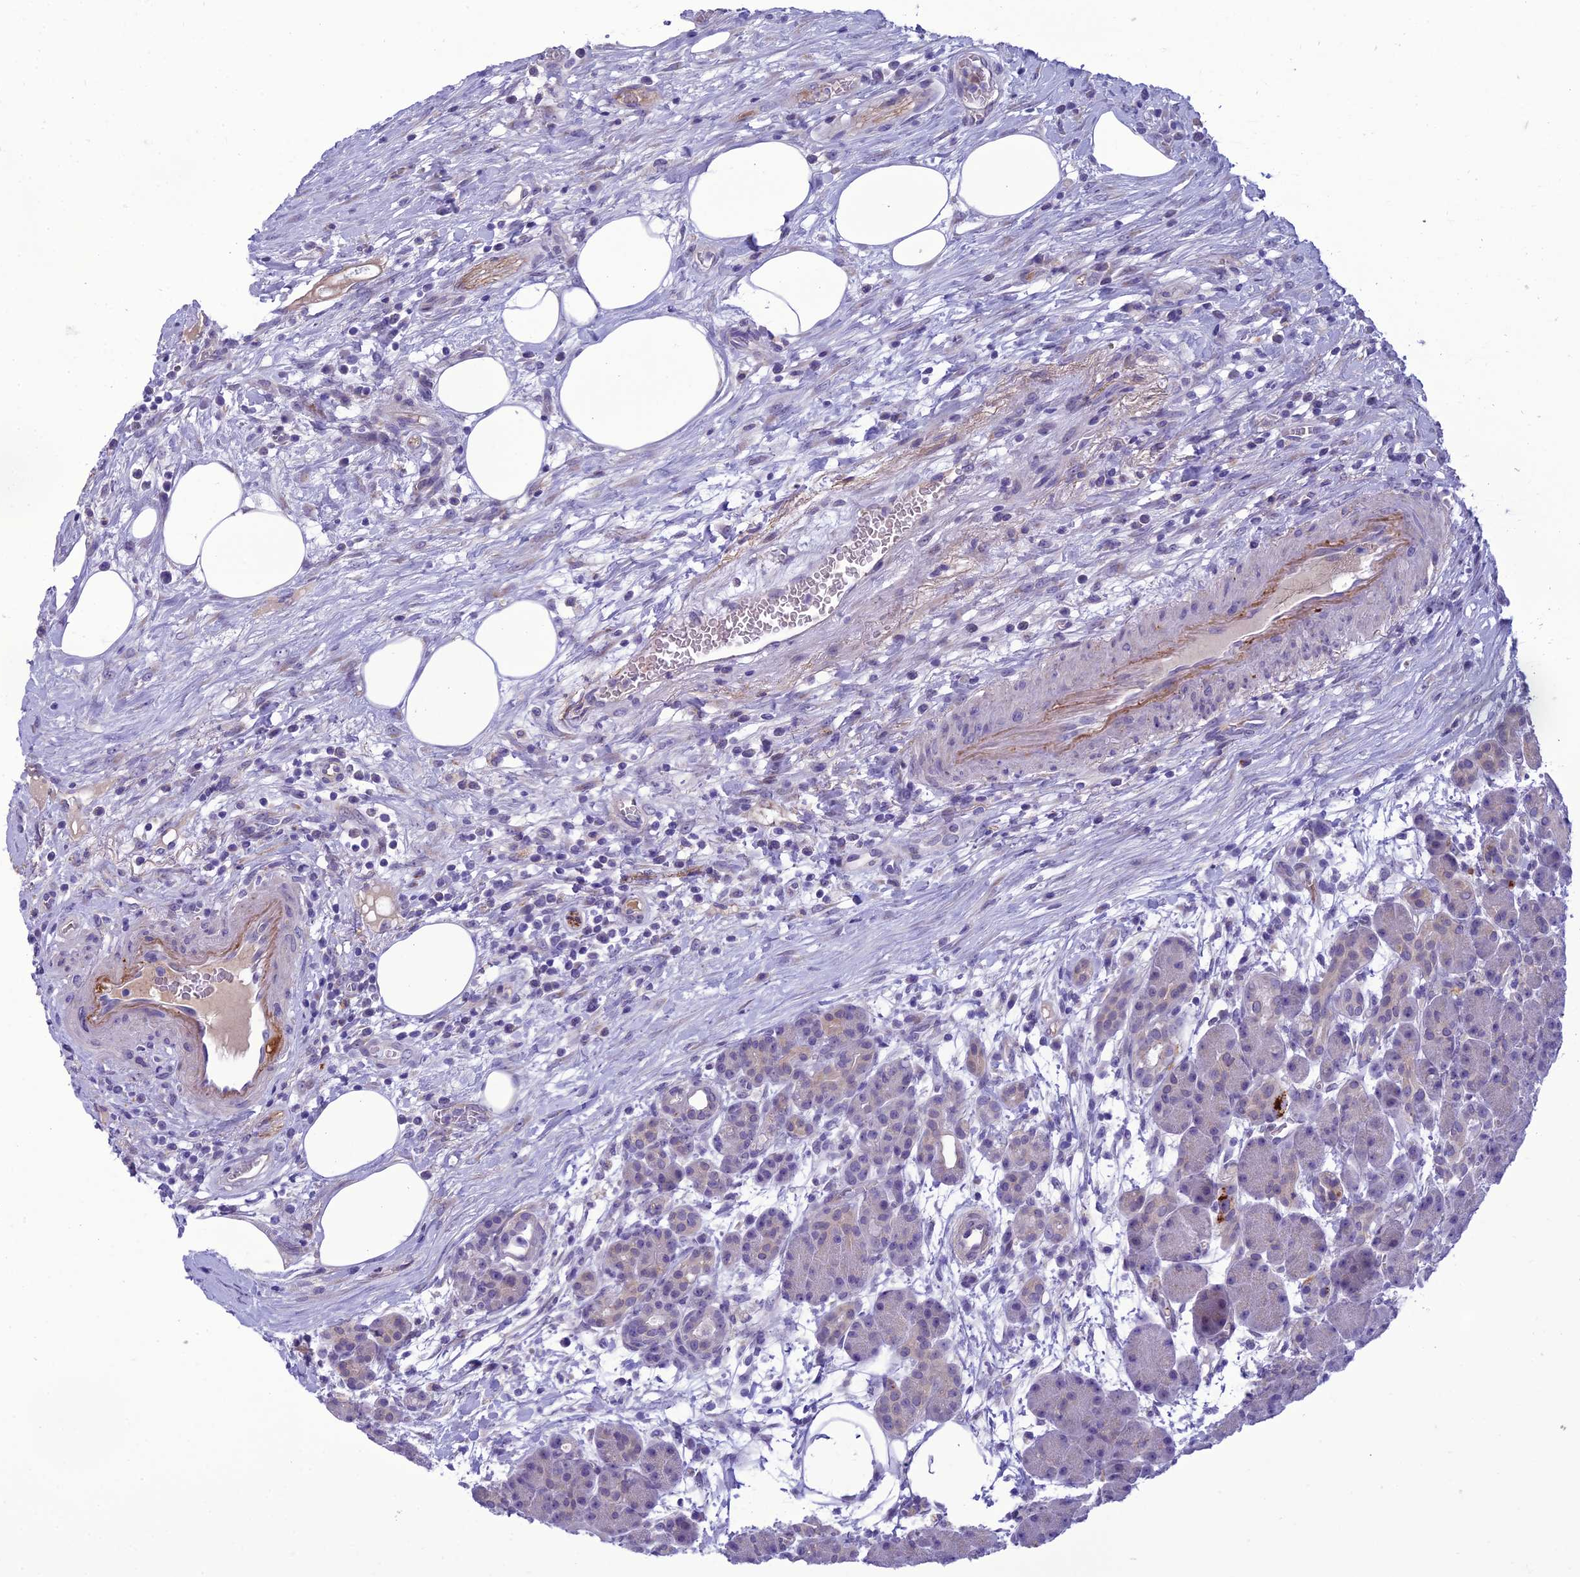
{"staining": {"intensity": "weak", "quantity": "<25%", "location": "cytoplasmic/membranous"}, "tissue": "pancreas", "cell_type": "Exocrine glandular cells", "image_type": "normal", "snomed": [{"axis": "morphology", "description": "Normal tissue, NOS"}, {"axis": "topography", "description": "Pancreas"}], "caption": "Human pancreas stained for a protein using immunohistochemistry shows no positivity in exocrine glandular cells.", "gene": "ANKS4B", "patient": {"sex": "male", "age": 63}}